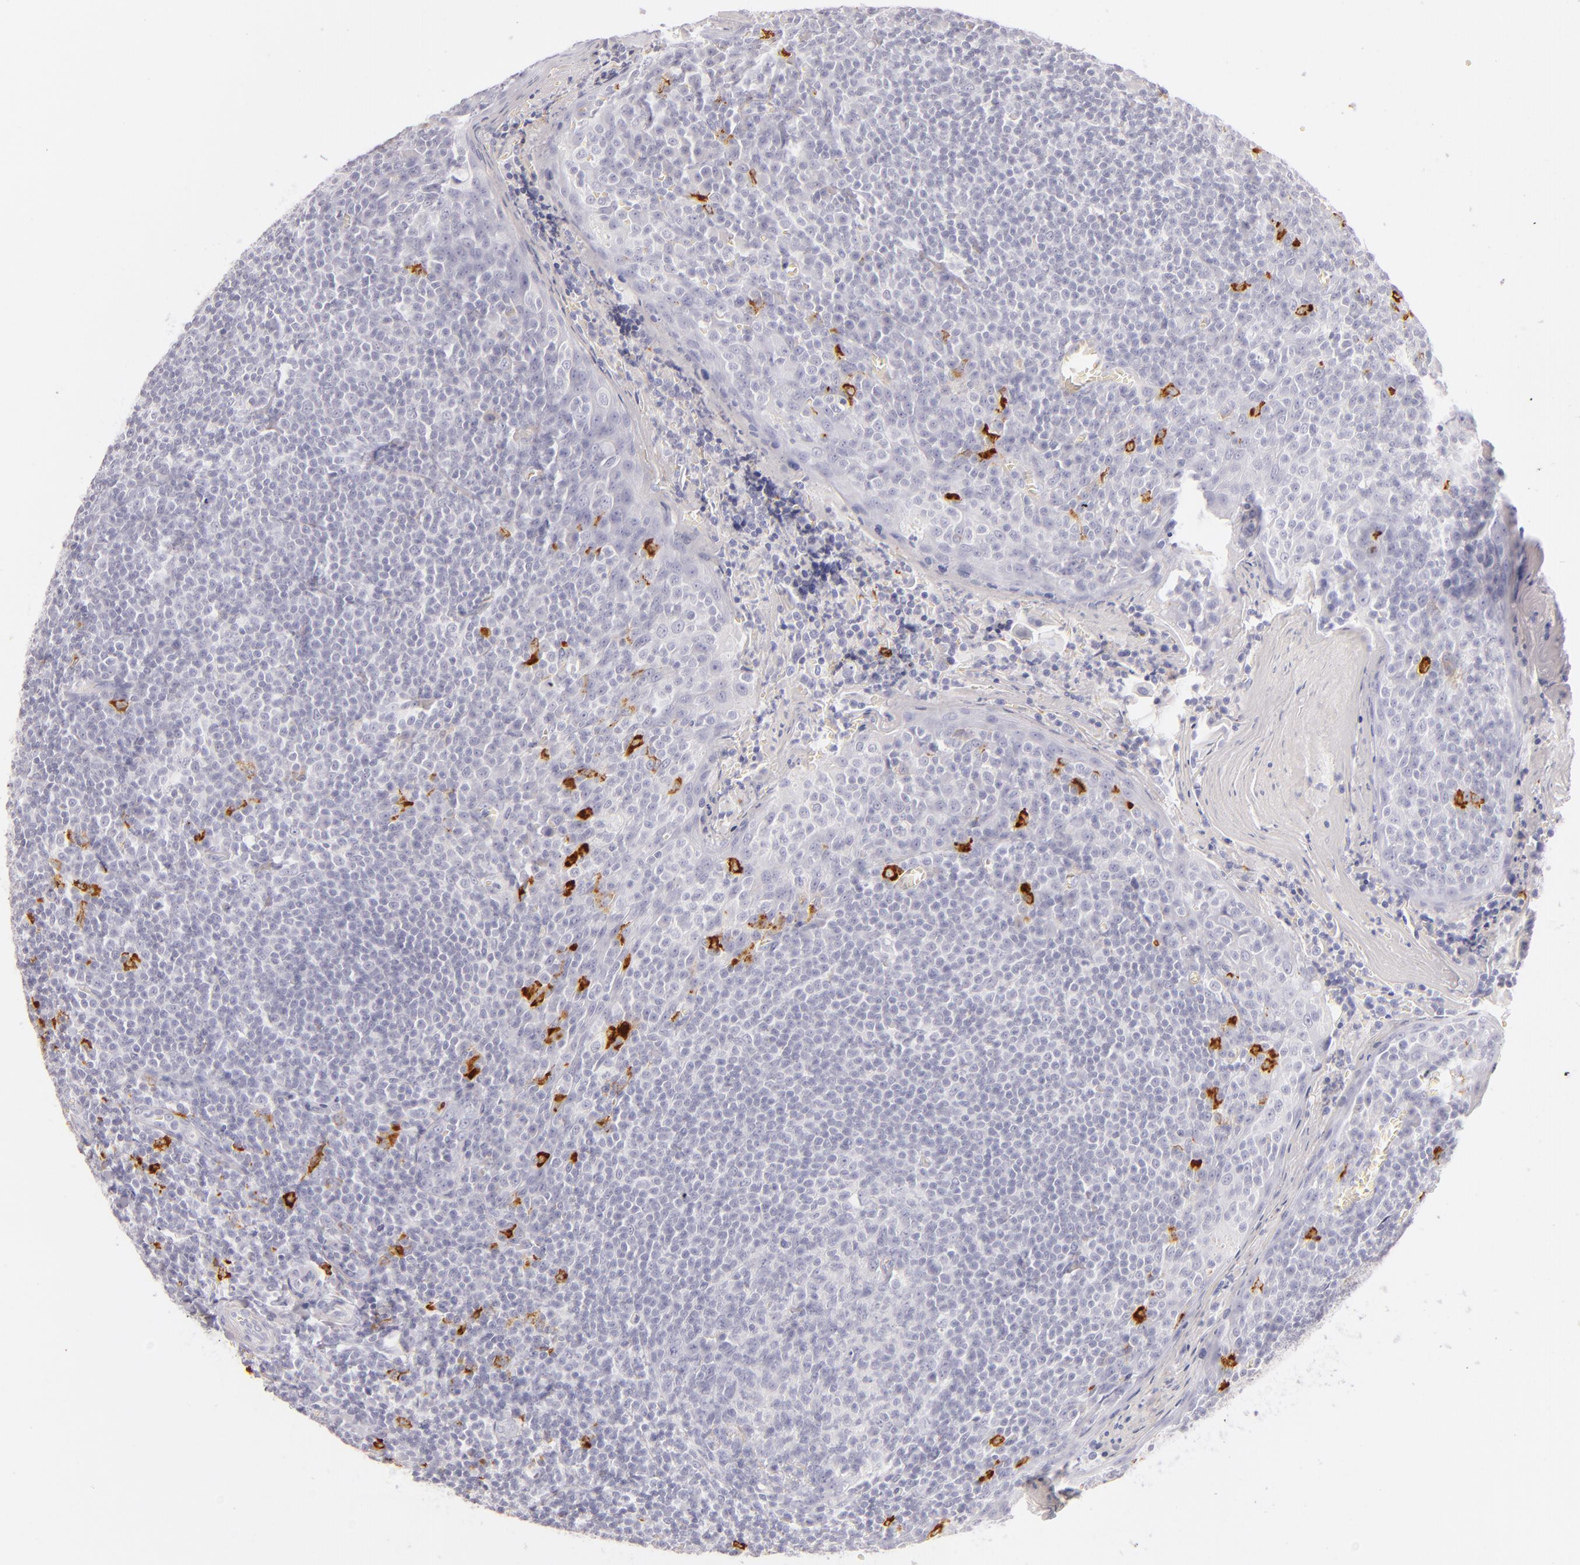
{"staining": {"intensity": "negative", "quantity": "none", "location": "none"}, "tissue": "tonsil", "cell_type": "Germinal center cells", "image_type": "normal", "snomed": [{"axis": "morphology", "description": "Normal tissue, NOS"}, {"axis": "topography", "description": "Tonsil"}], "caption": "The immunohistochemistry photomicrograph has no significant positivity in germinal center cells of tonsil.", "gene": "CD207", "patient": {"sex": "male", "age": 31}}